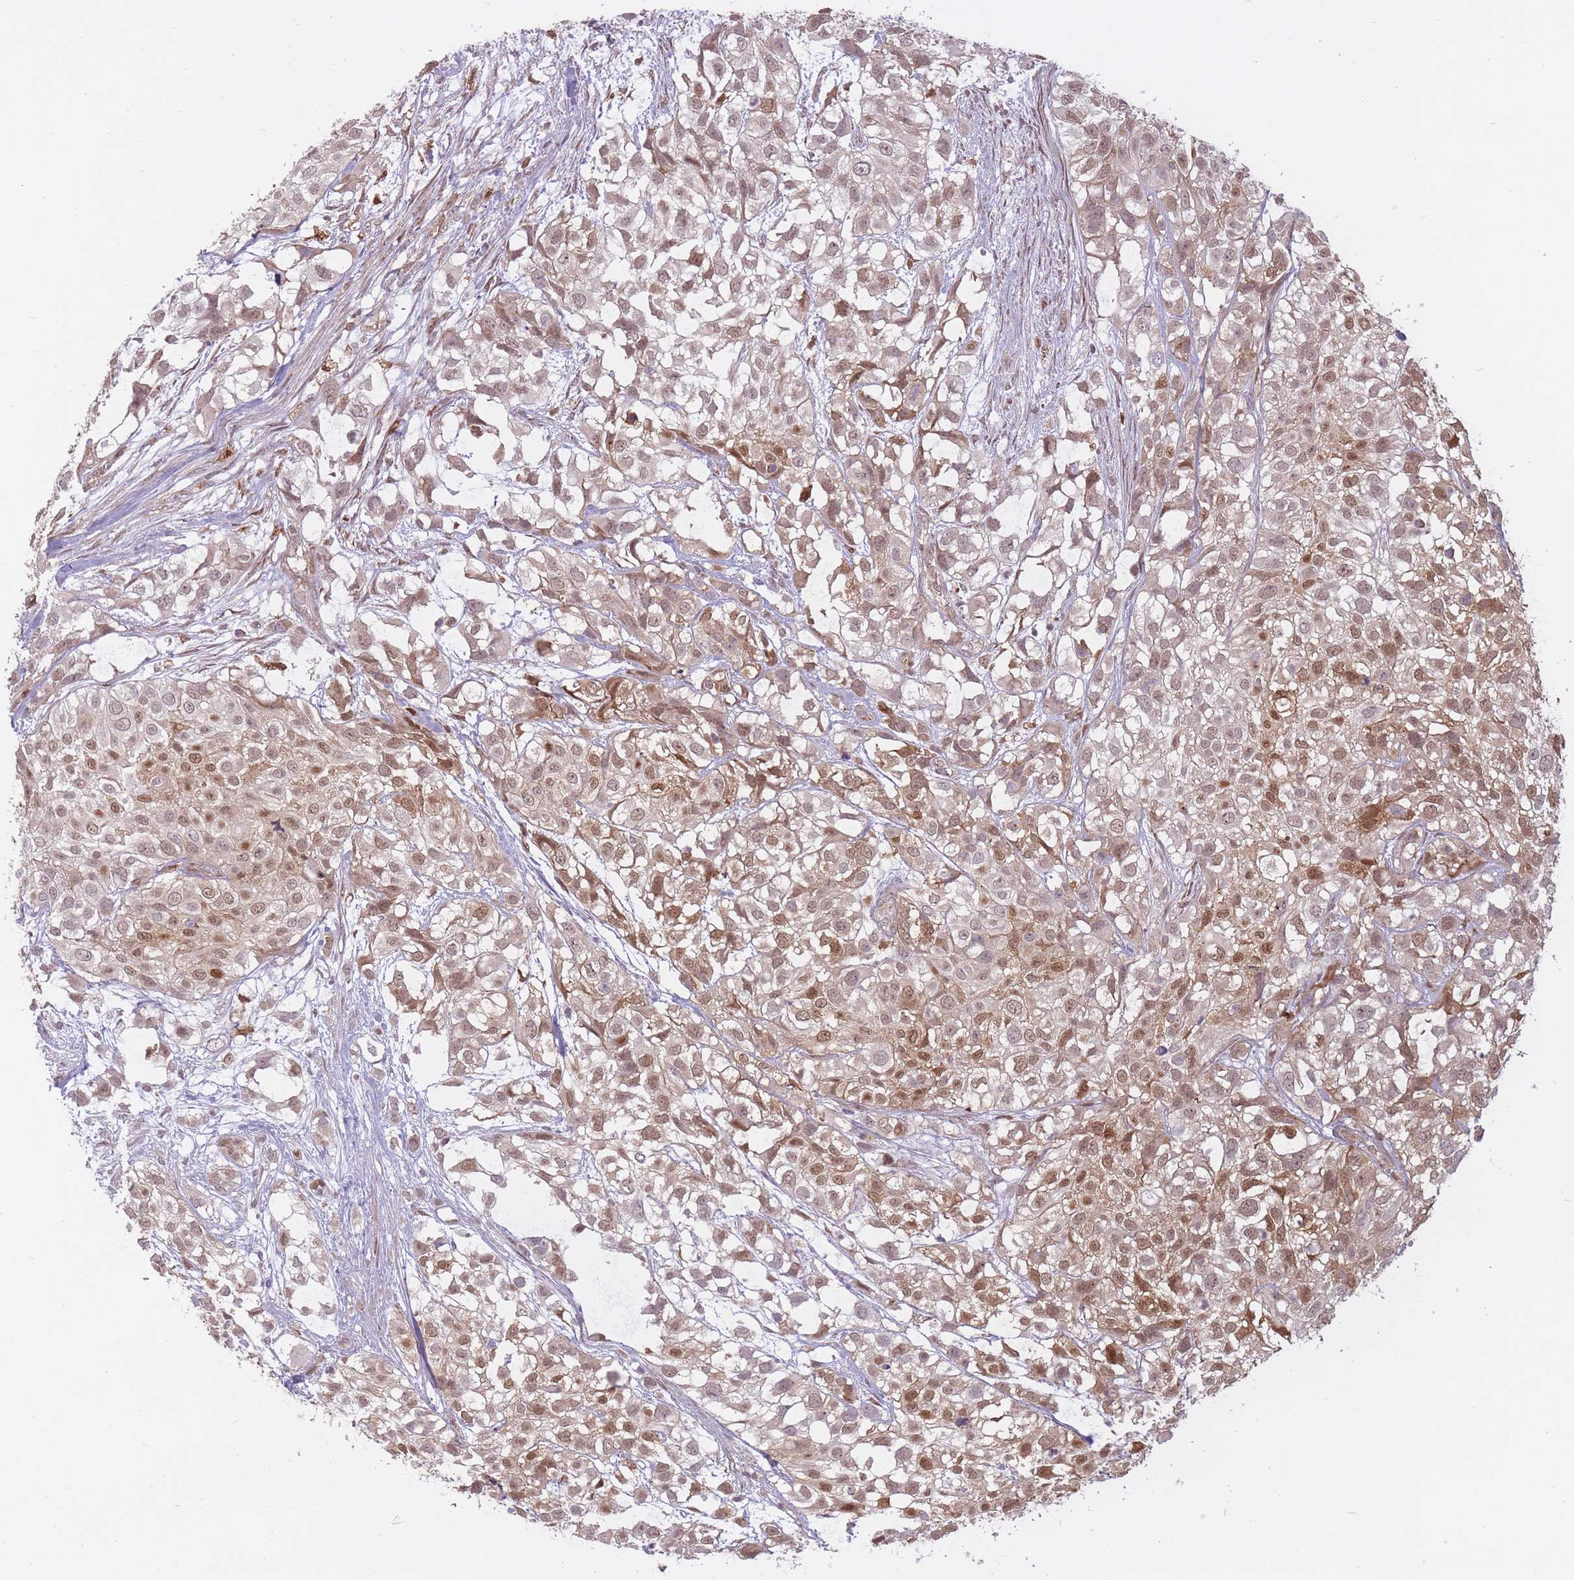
{"staining": {"intensity": "moderate", "quantity": ">75%", "location": "cytoplasmic/membranous,nuclear"}, "tissue": "urothelial cancer", "cell_type": "Tumor cells", "image_type": "cancer", "snomed": [{"axis": "morphology", "description": "Urothelial carcinoma, High grade"}, {"axis": "topography", "description": "Urinary bladder"}], "caption": "Protein staining displays moderate cytoplasmic/membranous and nuclear staining in about >75% of tumor cells in urothelial cancer.", "gene": "LGALS9", "patient": {"sex": "male", "age": 56}}